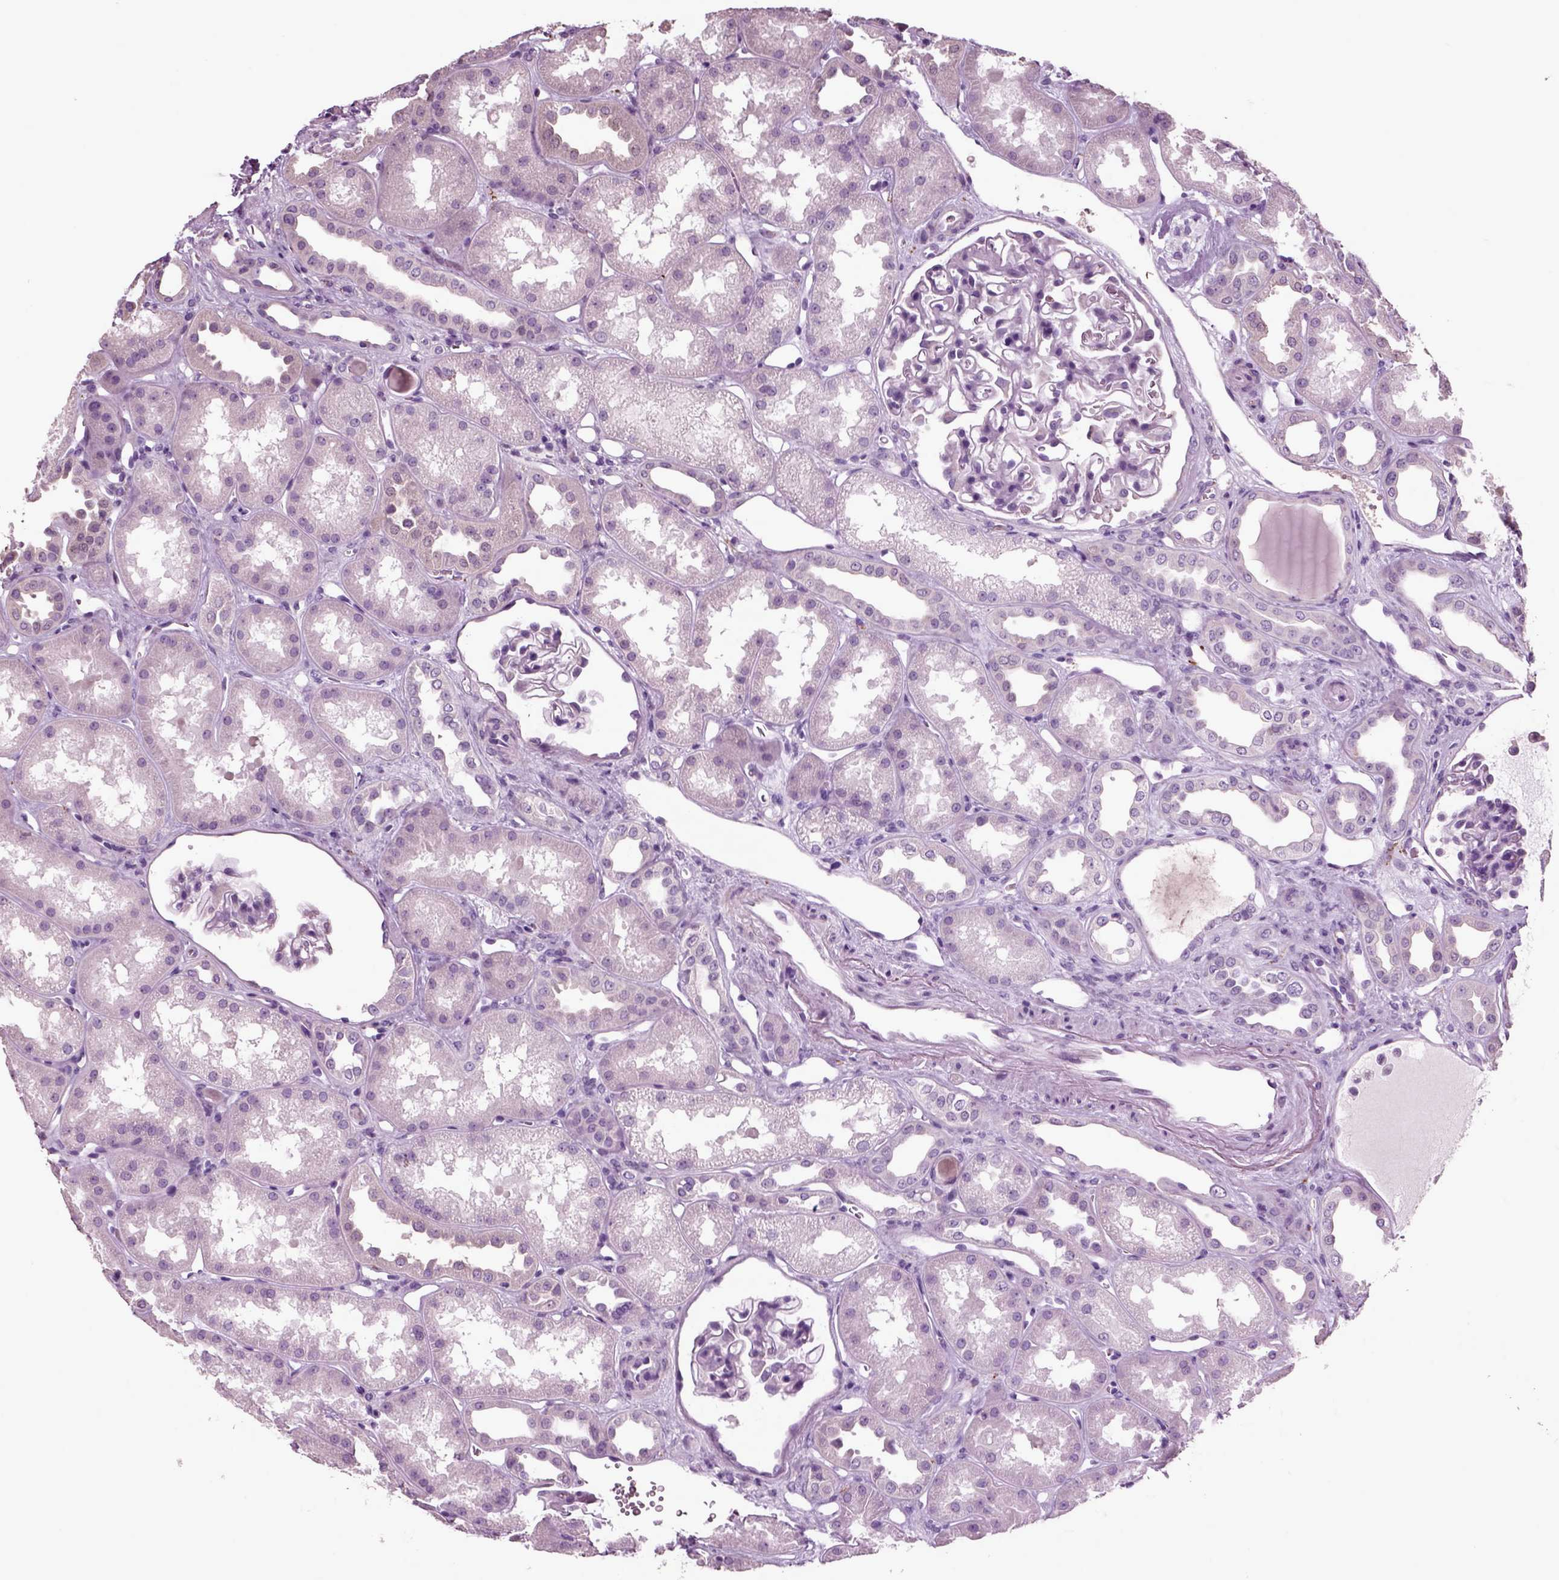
{"staining": {"intensity": "negative", "quantity": "none", "location": "none"}, "tissue": "kidney", "cell_type": "Cells in glomeruli", "image_type": "normal", "snomed": [{"axis": "morphology", "description": "Normal tissue, NOS"}, {"axis": "topography", "description": "Kidney"}], "caption": "A photomicrograph of human kidney is negative for staining in cells in glomeruli. Nuclei are stained in blue.", "gene": "CHGB", "patient": {"sex": "male", "age": 61}}